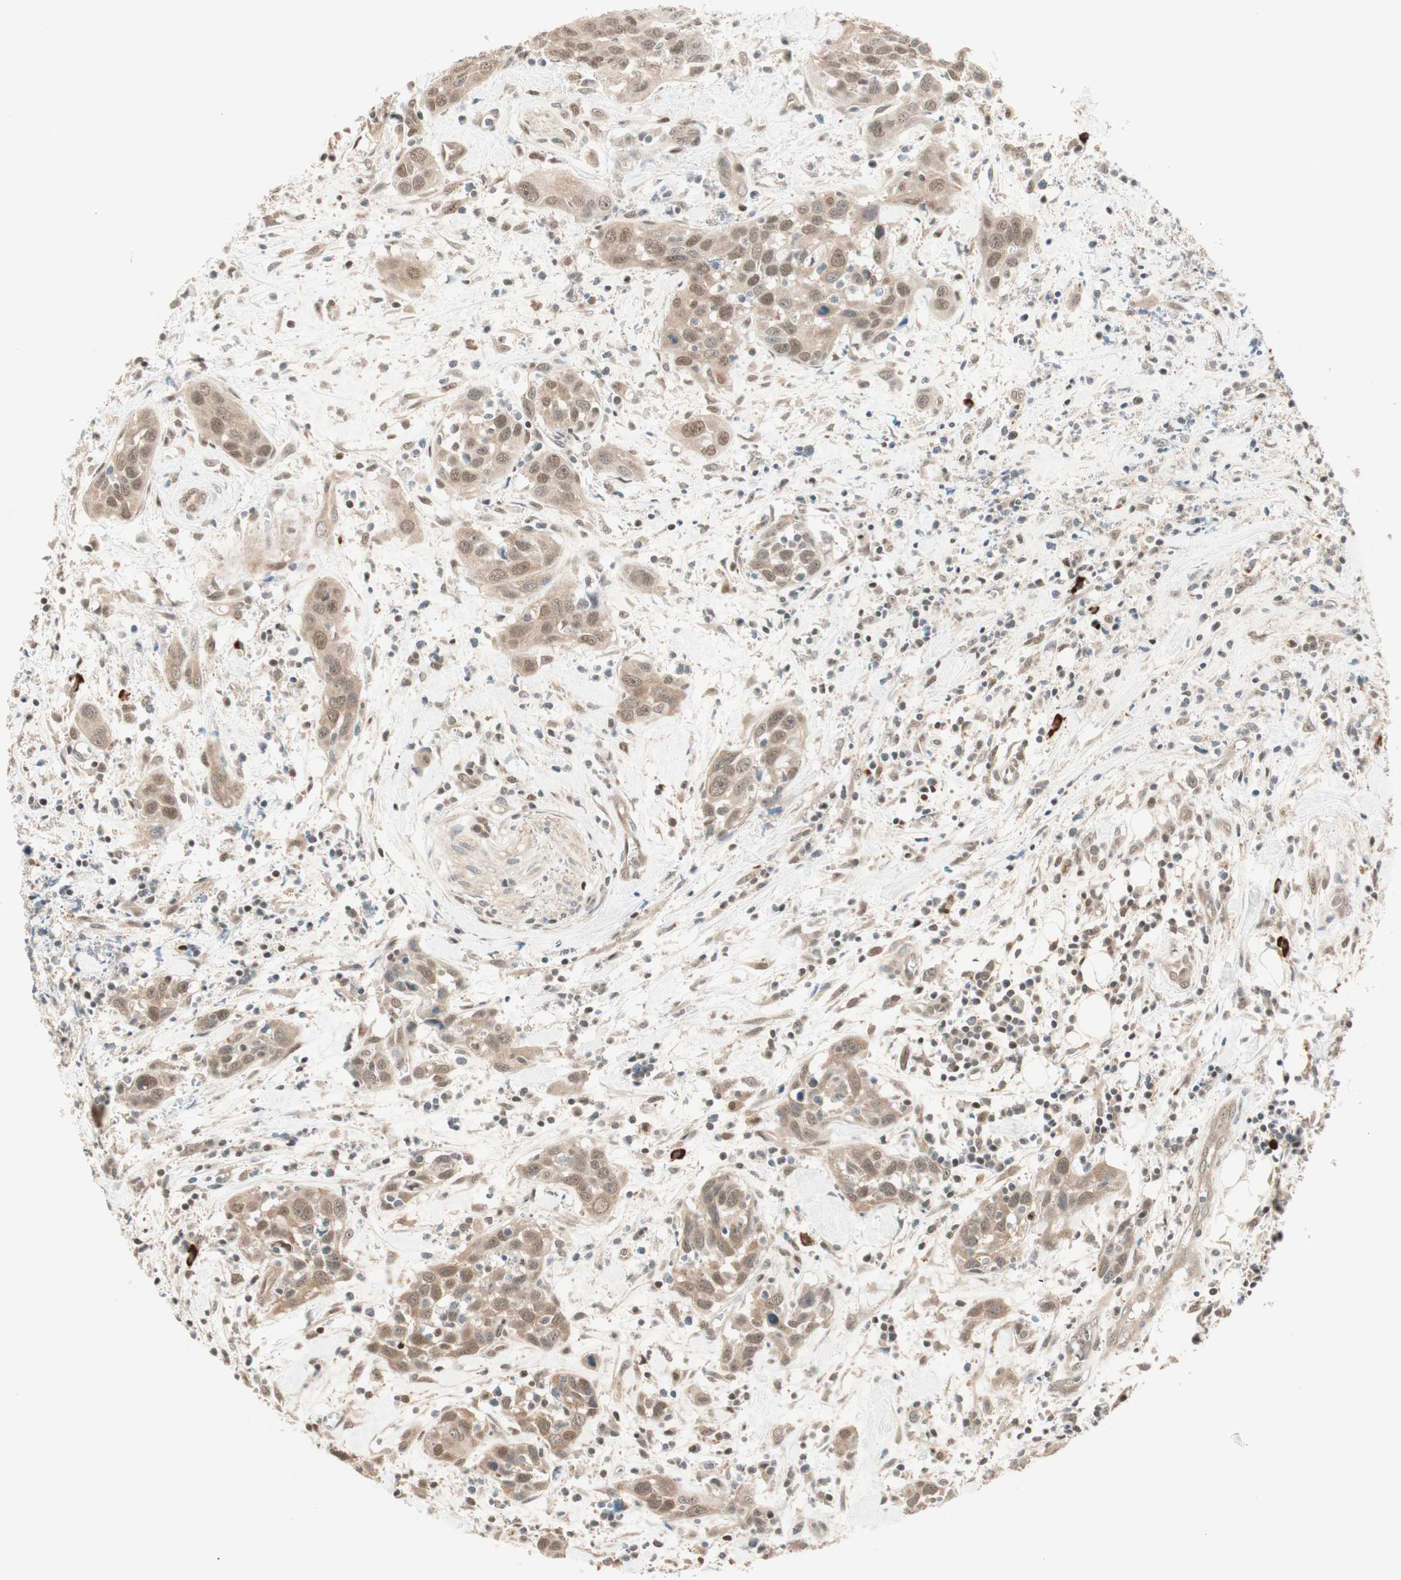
{"staining": {"intensity": "moderate", "quantity": ">75%", "location": "cytoplasmic/membranous,nuclear"}, "tissue": "head and neck cancer", "cell_type": "Tumor cells", "image_type": "cancer", "snomed": [{"axis": "morphology", "description": "Squamous cell carcinoma, NOS"}, {"axis": "topography", "description": "Oral tissue"}, {"axis": "topography", "description": "Head-Neck"}], "caption": "Head and neck cancer (squamous cell carcinoma) tissue reveals moderate cytoplasmic/membranous and nuclear positivity in about >75% of tumor cells, visualized by immunohistochemistry.", "gene": "ZNF443", "patient": {"sex": "female", "age": 50}}